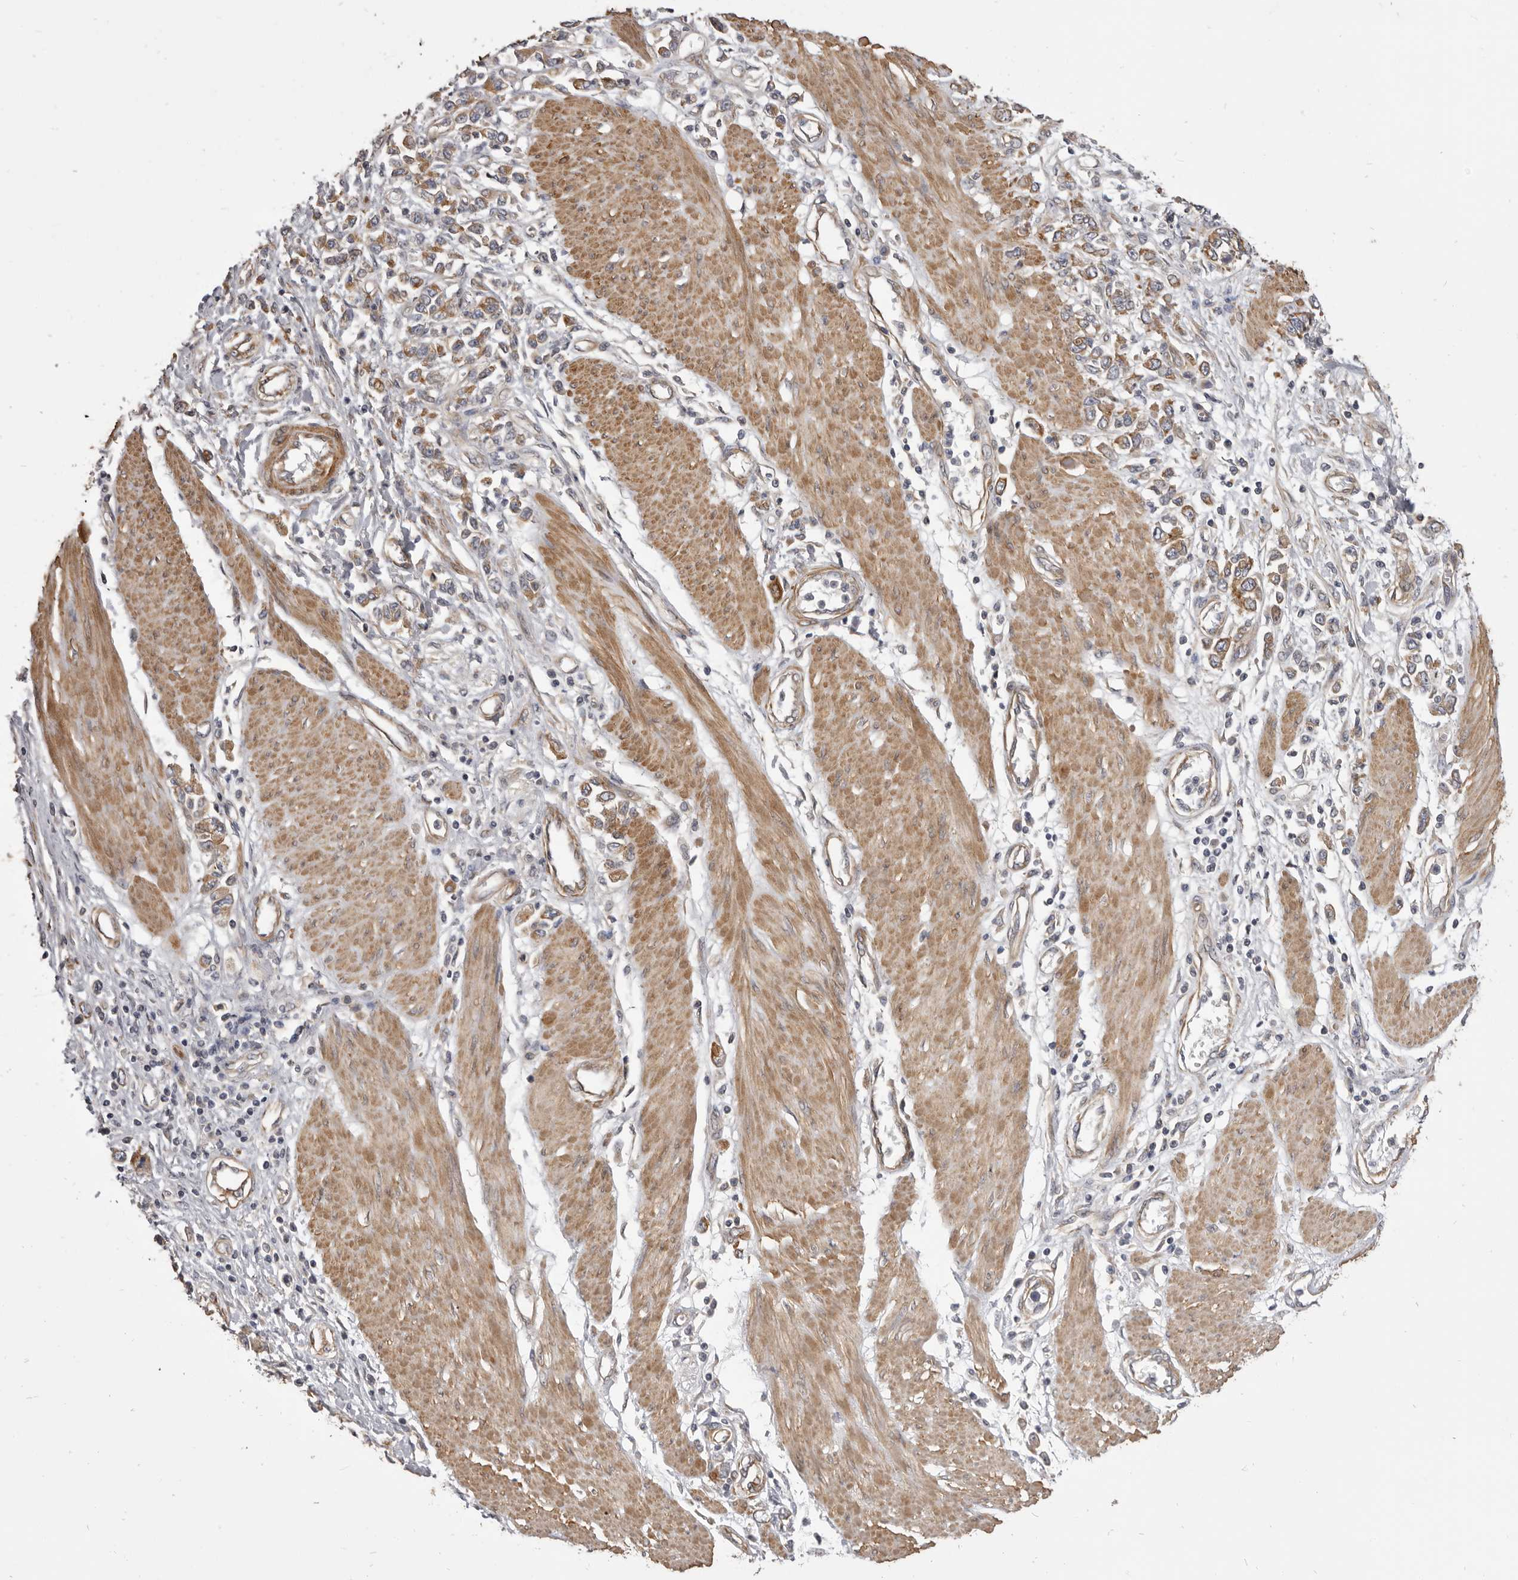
{"staining": {"intensity": "moderate", "quantity": ">75%", "location": "cytoplasmic/membranous"}, "tissue": "stomach cancer", "cell_type": "Tumor cells", "image_type": "cancer", "snomed": [{"axis": "morphology", "description": "Adenocarcinoma, NOS"}, {"axis": "topography", "description": "Stomach"}], "caption": "Brown immunohistochemical staining in adenocarcinoma (stomach) reveals moderate cytoplasmic/membranous positivity in approximately >75% of tumor cells.", "gene": "VPS45", "patient": {"sex": "female", "age": 76}}